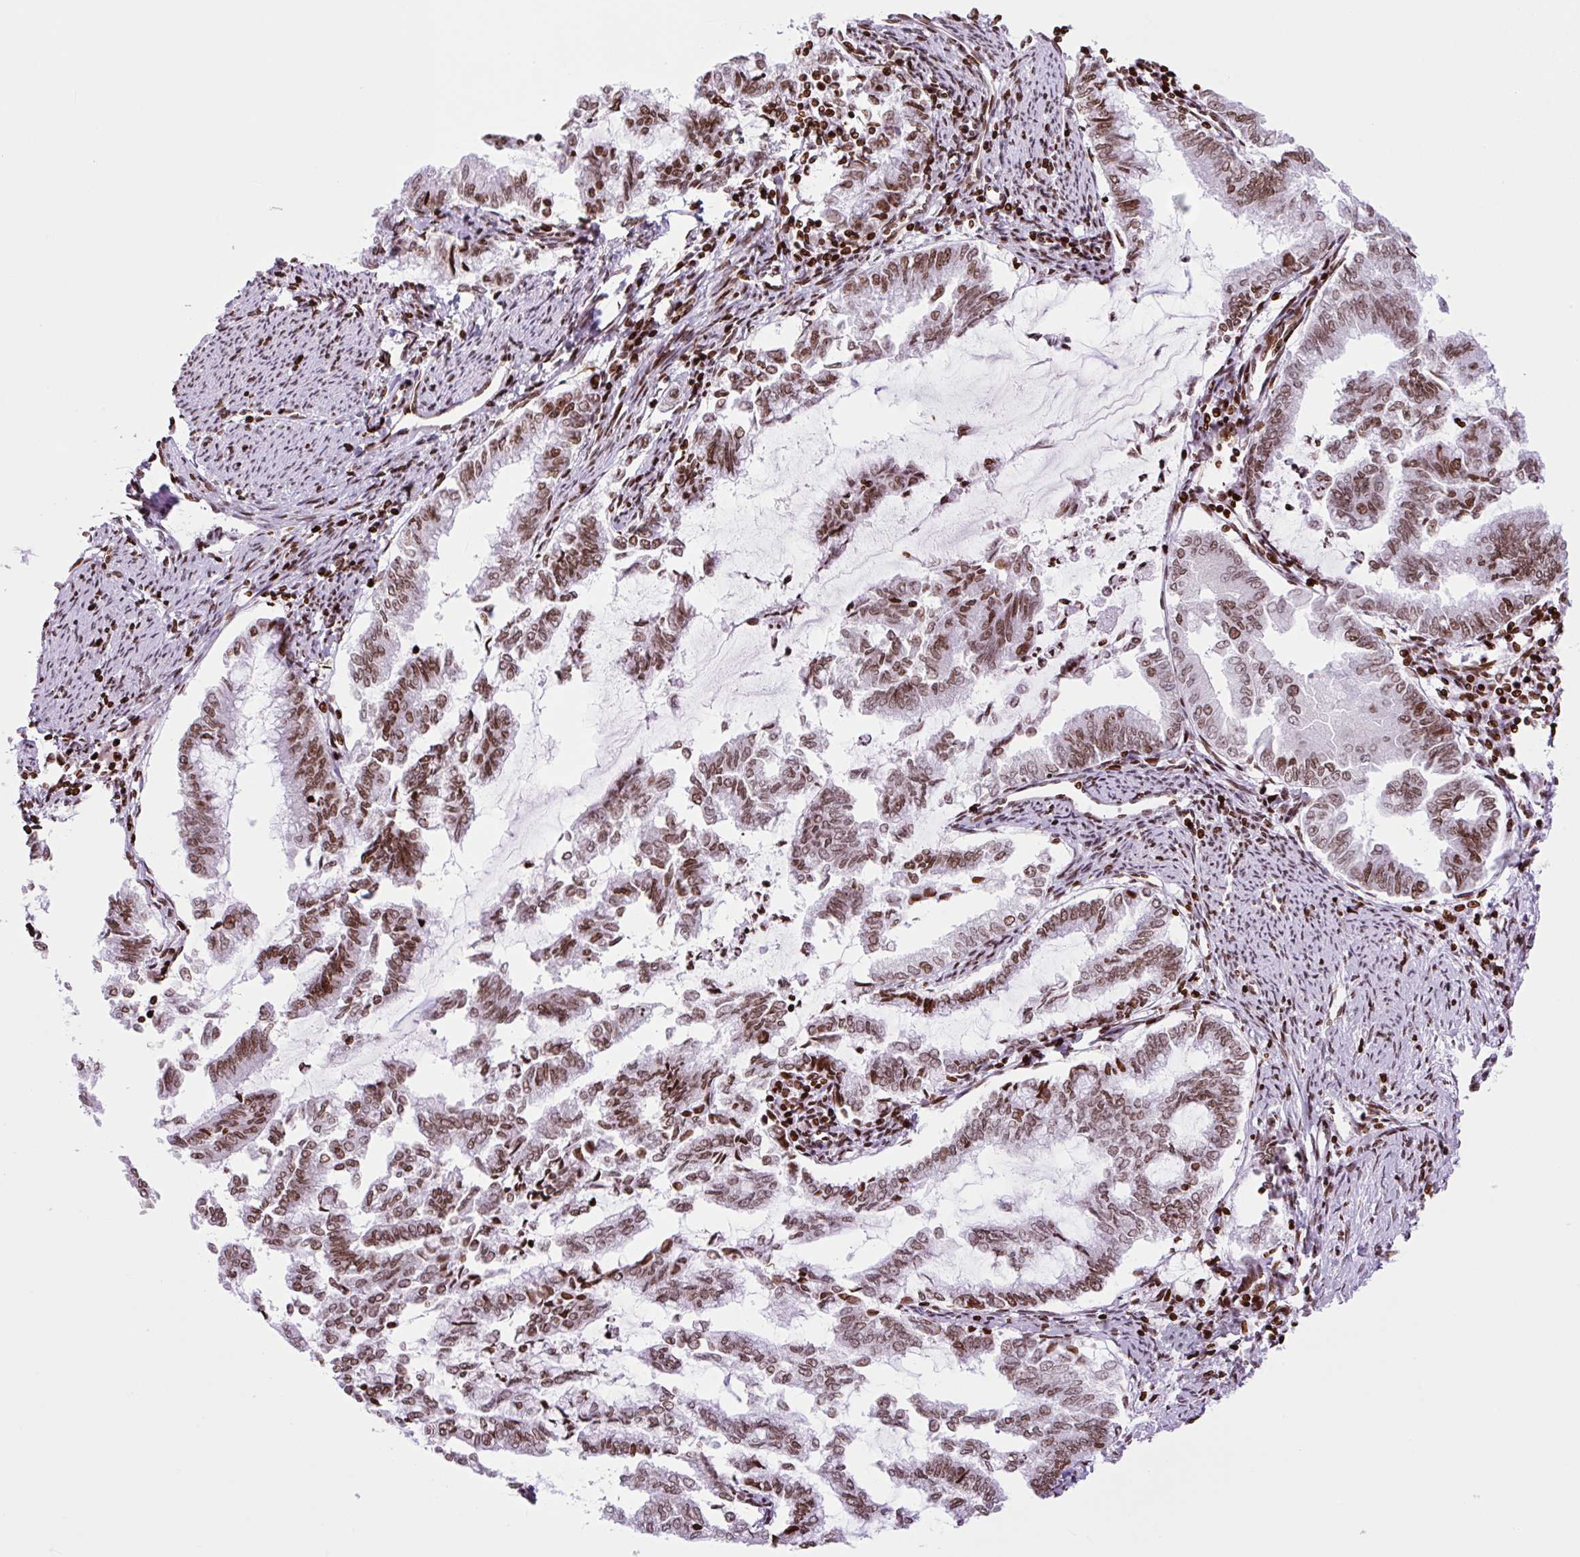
{"staining": {"intensity": "moderate", "quantity": ">75%", "location": "nuclear"}, "tissue": "endometrial cancer", "cell_type": "Tumor cells", "image_type": "cancer", "snomed": [{"axis": "morphology", "description": "Adenocarcinoma, NOS"}, {"axis": "topography", "description": "Endometrium"}], "caption": "The immunohistochemical stain shows moderate nuclear staining in tumor cells of endometrial adenocarcinoma tissue.", "gene": "H1-3", "patient": {"sex": "female", "age": 79}}